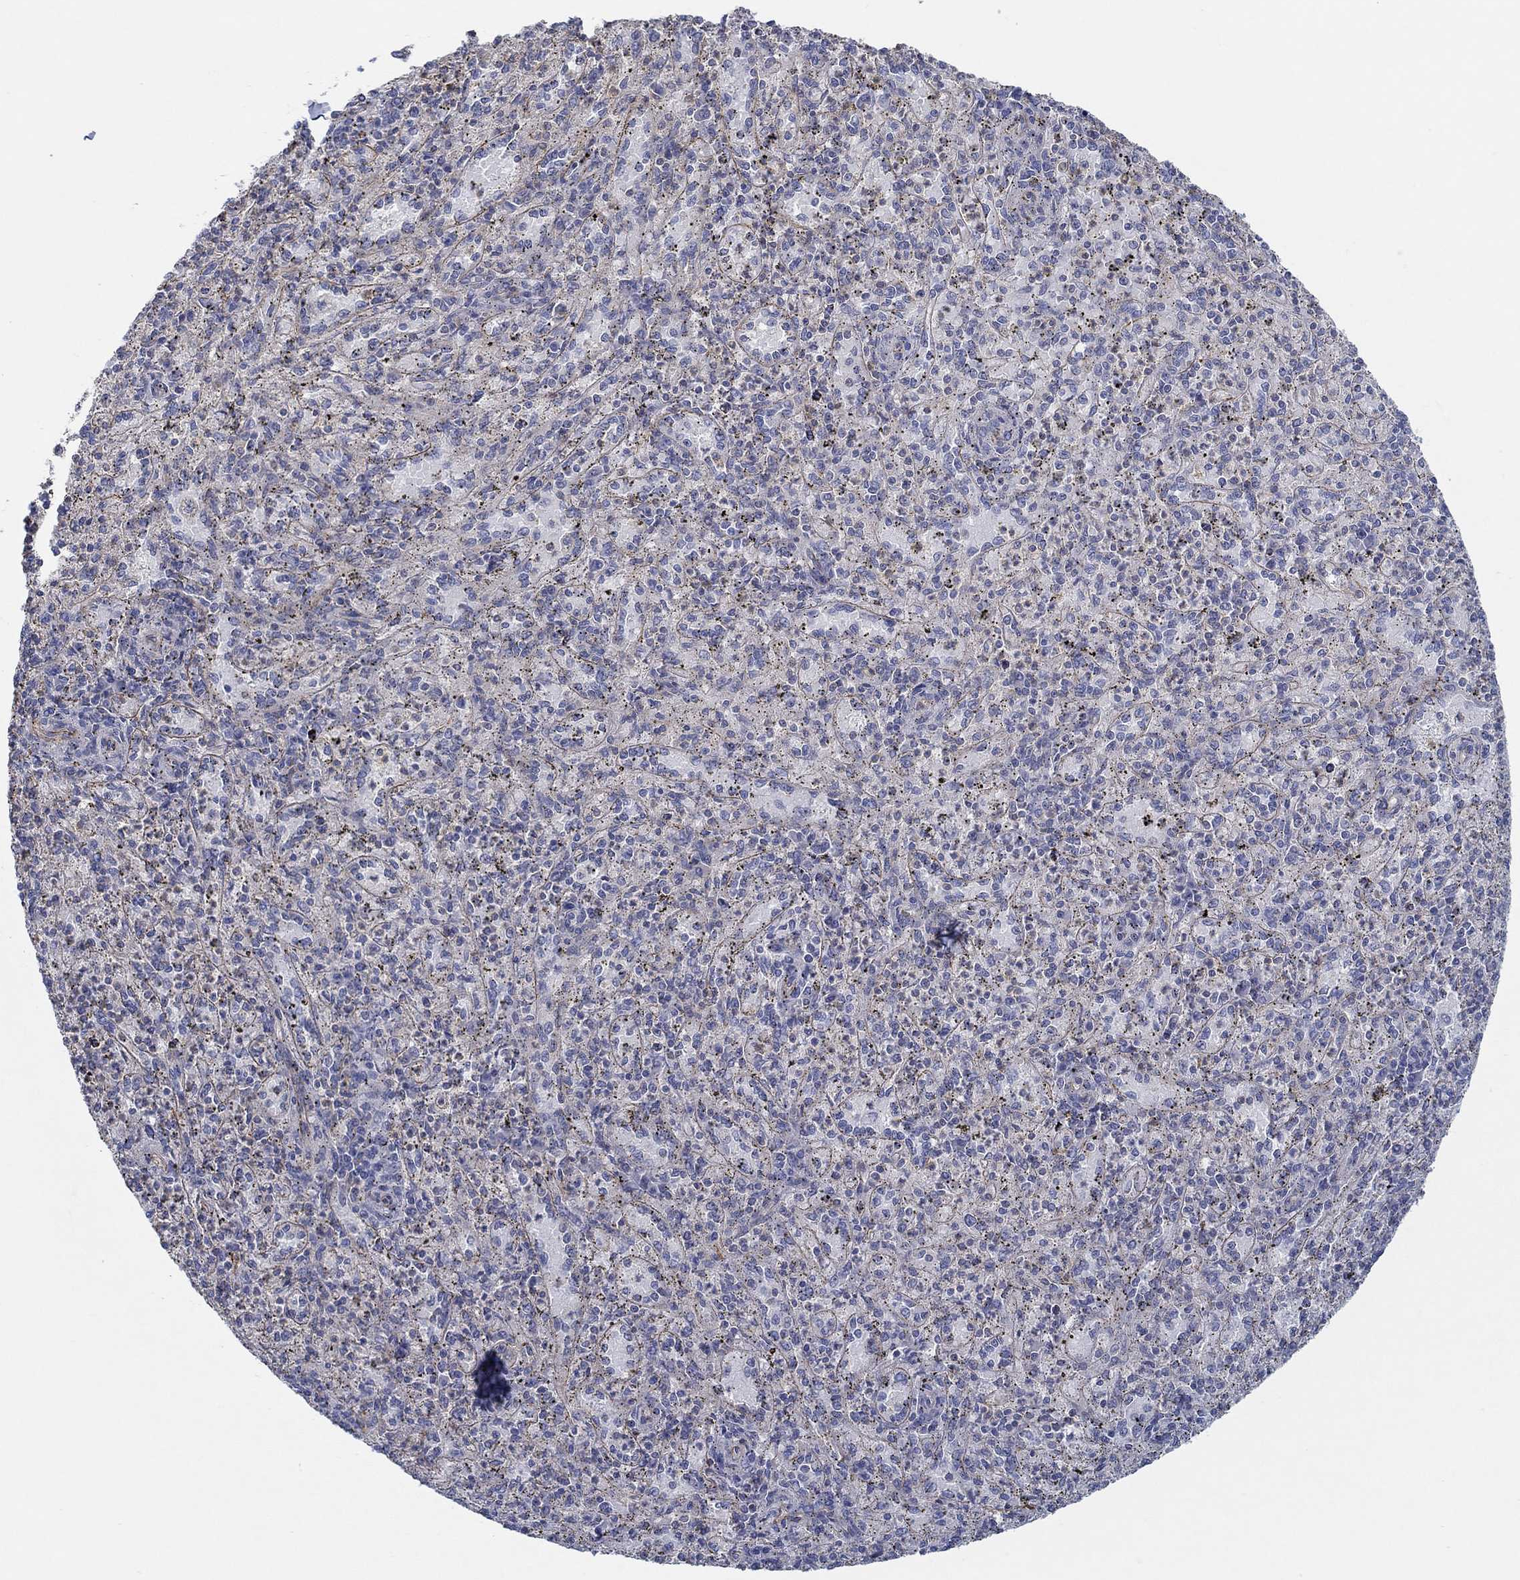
{"staining": {"intensity": "negative", "quantity": "none", "location": "none"}, "tissue": "spleen", "cell_type": "Cells in red pulp", "image_type": "normal", "snomed": [{"axis": "morphology", "description": "Normal tissue, NOS"}, {"axis": "topography", "description": "Spleen"}], "caption": "High magnification brightfield microscopy of normal spleen stained with DAB (3,3'-diaminobenzidine) (brown) and counterstained with hematoxylin (blue): cells in red pulp show no significant expression.", "gene": "BBOF1", "patient": {"sex": "male", "age": 60}}